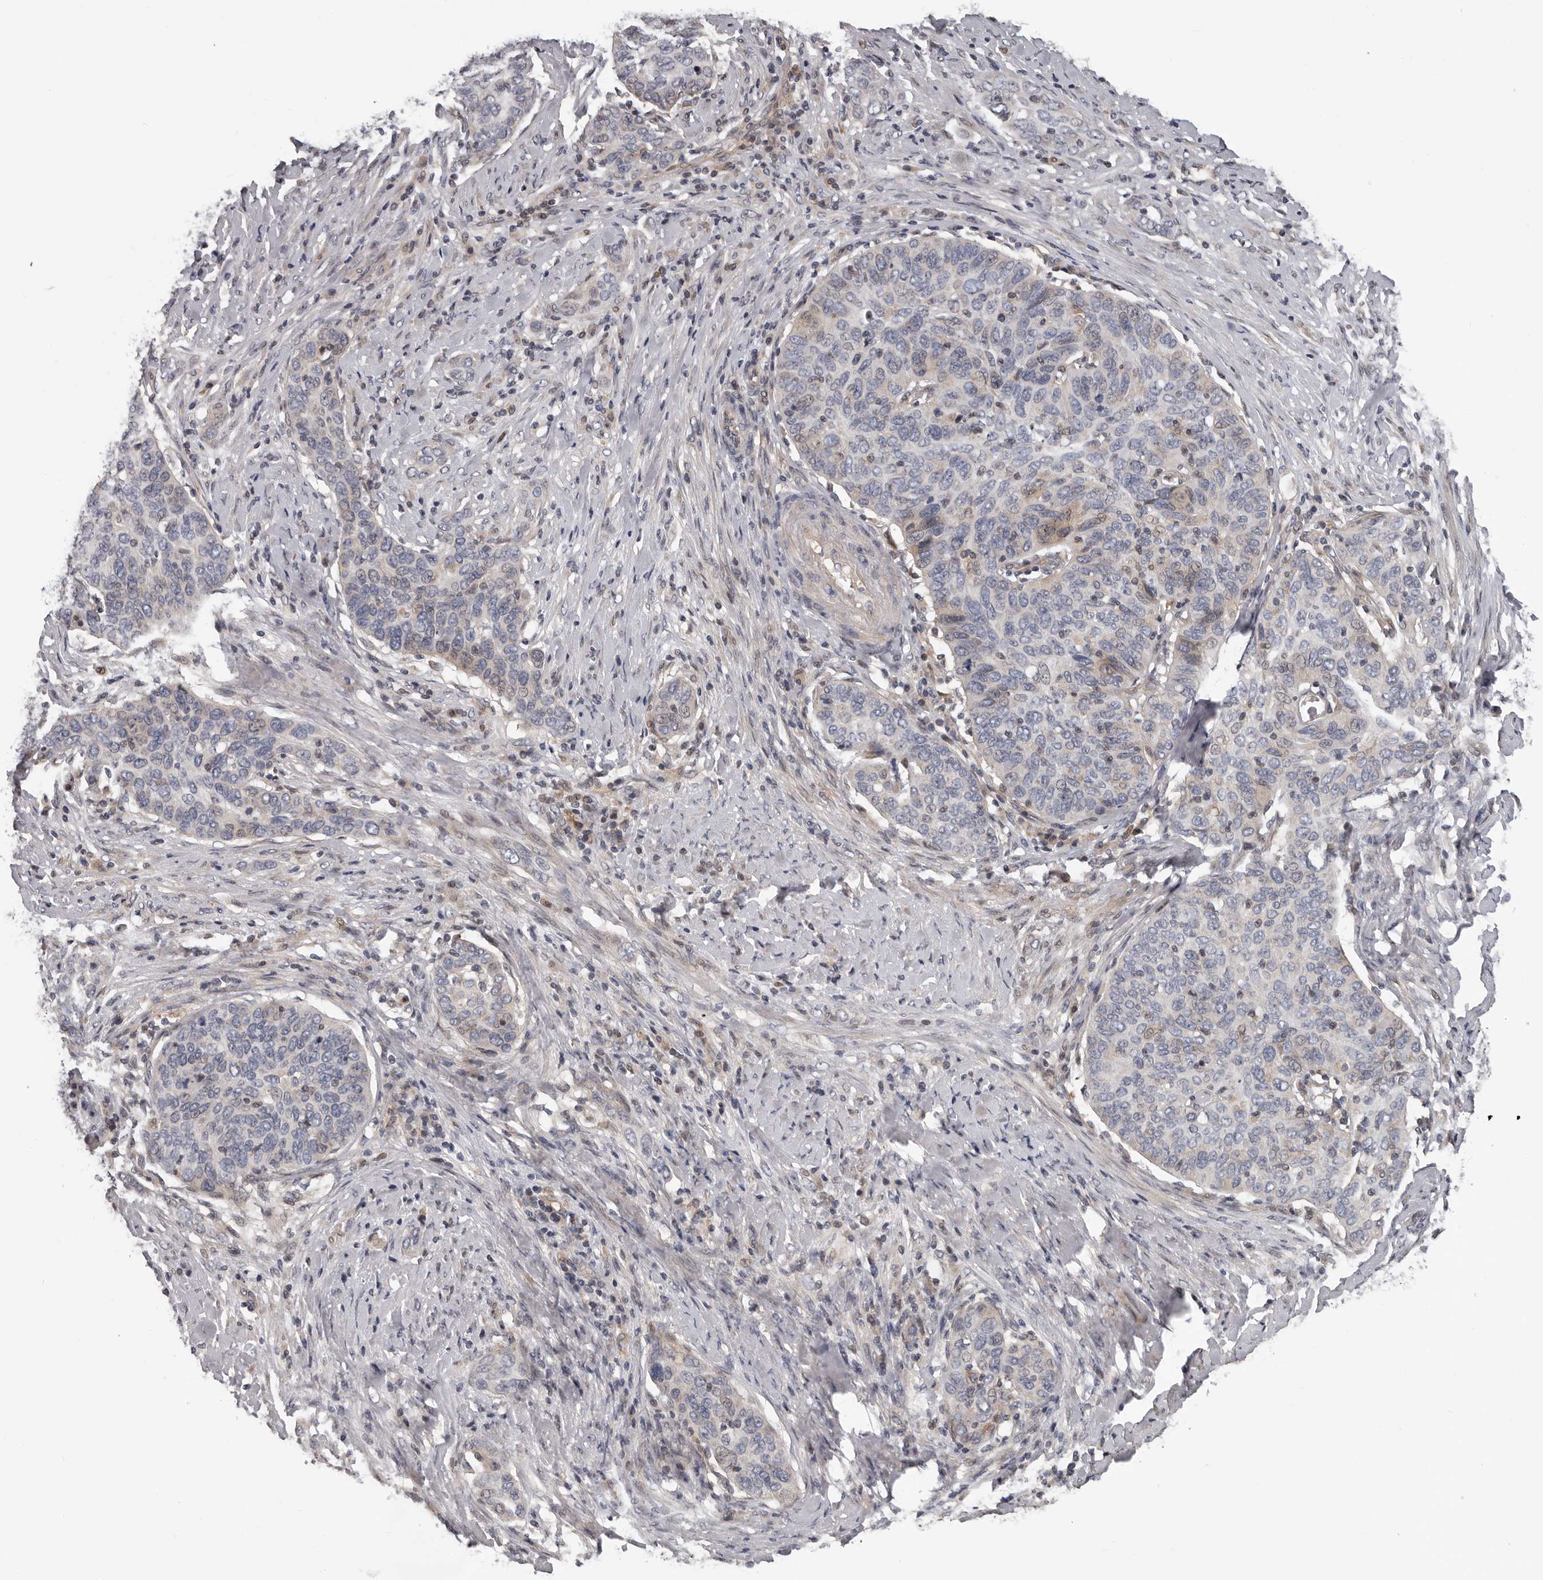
{"staining": {"intensity": "negative", "quantity": "none", "location": "none"}, "tissue": "cervical cancer", "cell_type": "Tumor cells", "image_type": "cancer", "snomed": [{"axis": "morphology", "description": "Squamous cell carcinoma, NOS"}, {"axis": "topography", "description": "Cervix"}], "caption": "Cervical squamous cell carcinoma stained for a protein using immunohistochemistry demonstrates no expression tumor cells.", "gene": "RNF217", "patient": {"sex": "female", "age": 60}}